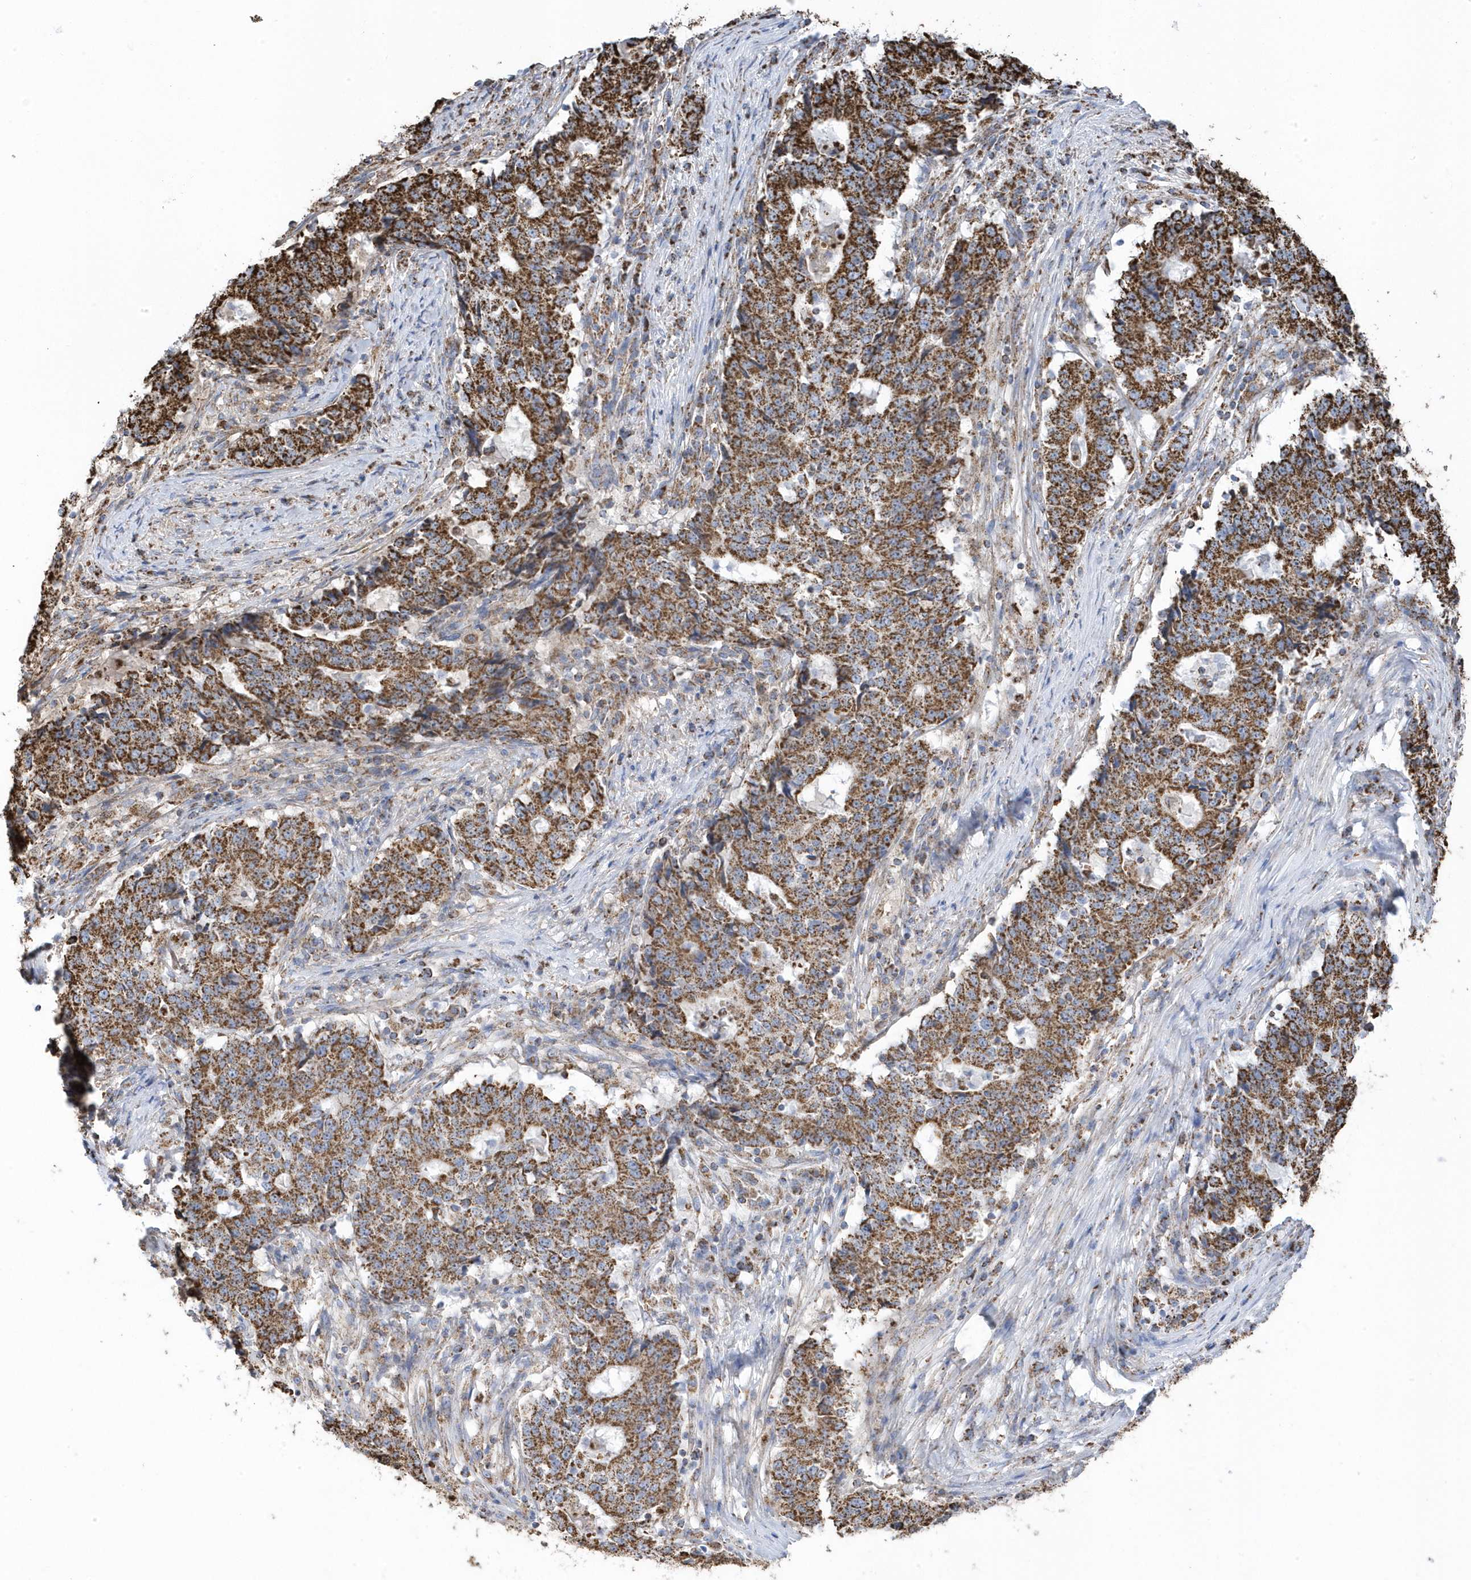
{"staining": {"intensity": "strong", "quantity": ">75%", "location": "cytoplasmic/membranous"}, "tissue": "stomach cancer", "cell_type": "Tumor cells", "image_type": "cancer", "snomed": [{"axis": "morphology", "description": "Adenocarcinoma, NOS"}, {"axis": "topography", "description": "Stomach"}], "caption": "Stomach cancer stained with a protein marker demonstrates strong staining in tumor cells.", "gene": "GTPBP8", "patient": {"sex": "male", "age": 59}}